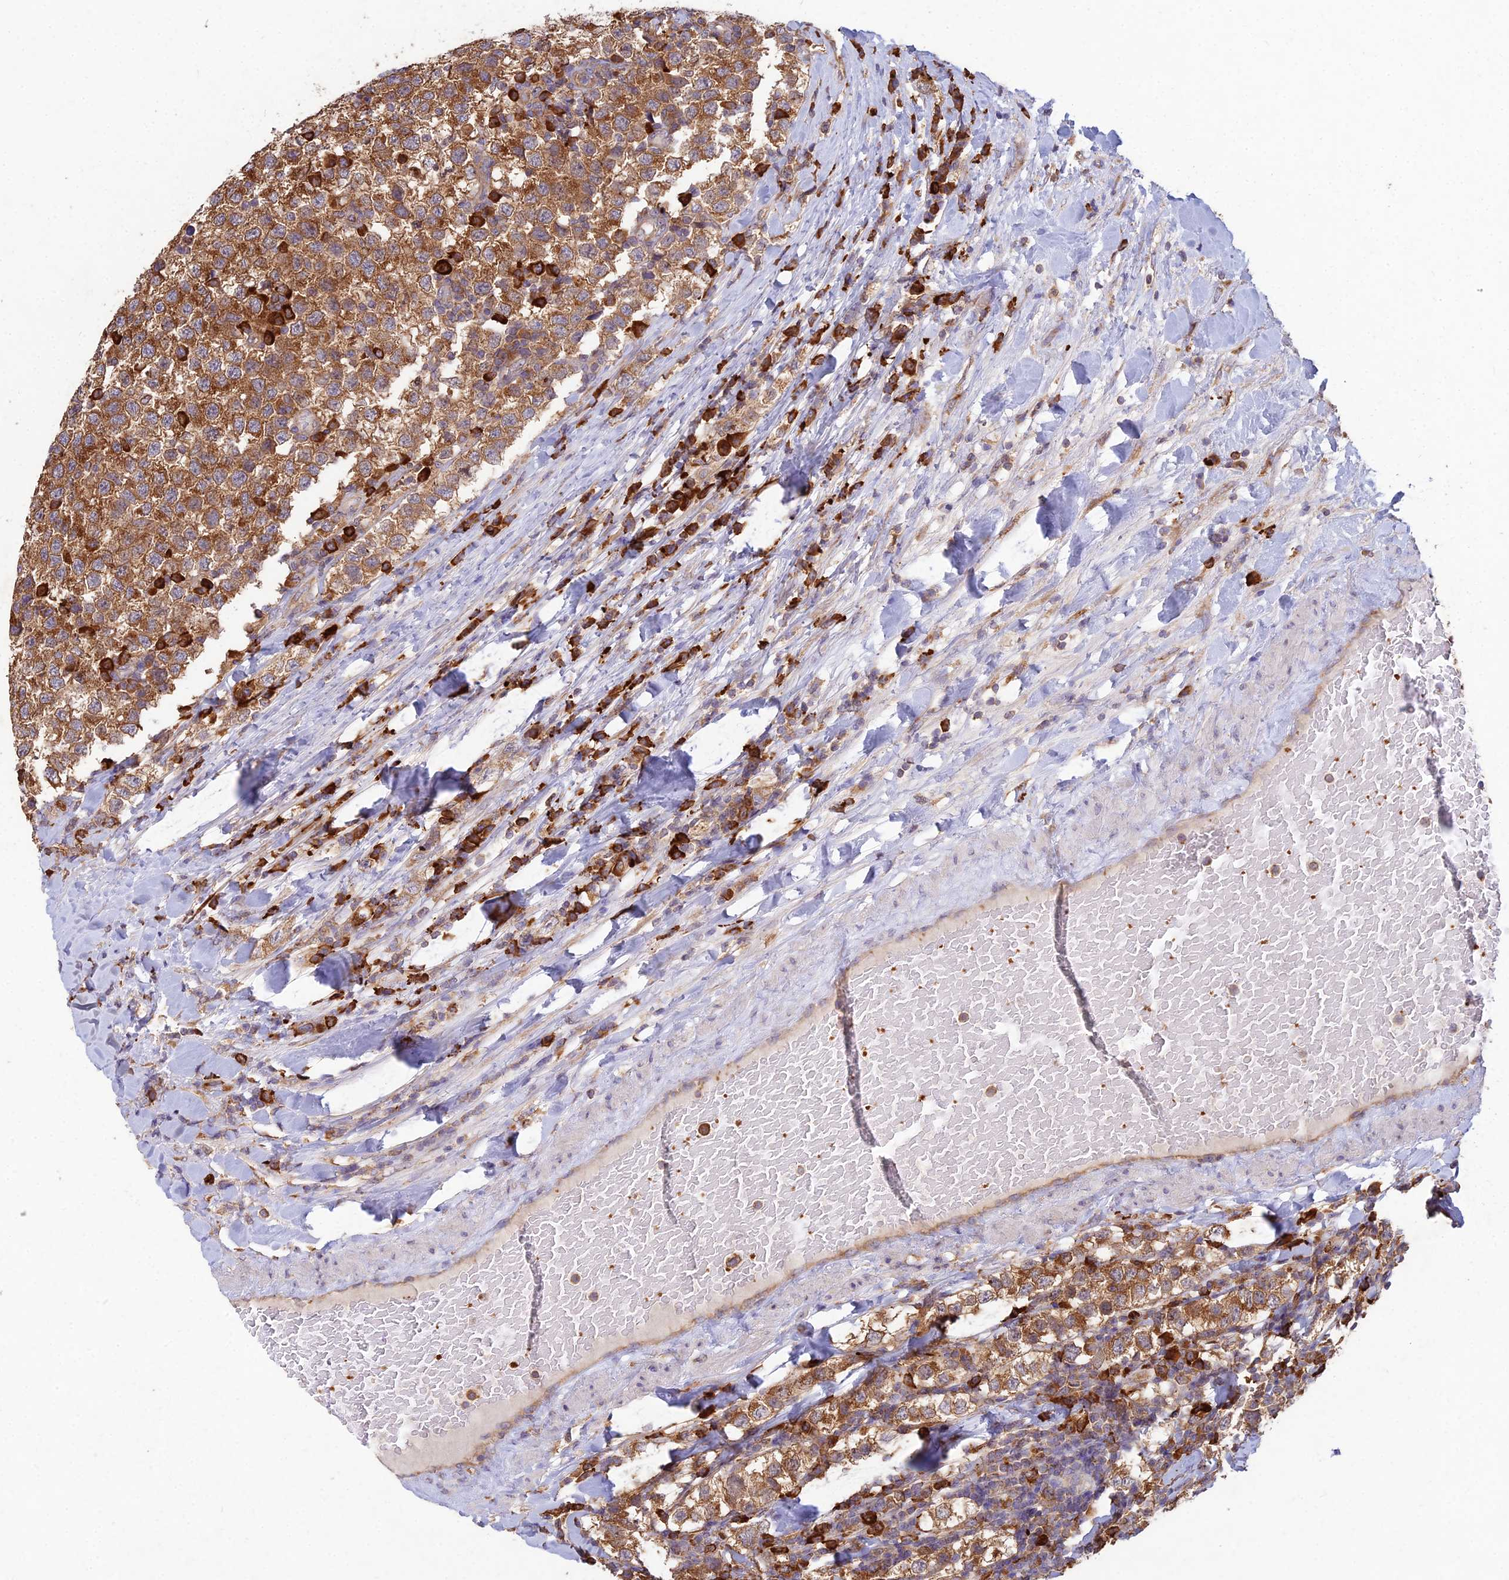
{"staining": {"intensity": "moderate", "quantity": ">75%", "location": "cytoplasmic/membranous"}, "tissue": "testis cancer", "cell_type": "Tumor cells", "image_type": "cancer", "snomed": [{"axis": "morphology", "description": "Seminoma, NOS"}, {"axis": "topography", "description": "Testis"}], "caption": "The histopathology image exhibits a brown stain indicating the presence of a protein in the cytoplasmic/membranous of tumor cells in testis cancer (seminoma). Using DAB (3,3'-diaminobenzidine) (brown) and hematoxylin (blue) stains, captured at high magnification using brightfield microscopy.", "gene": "NXNL2", "patient": {"sex": "male", "age": 34}}